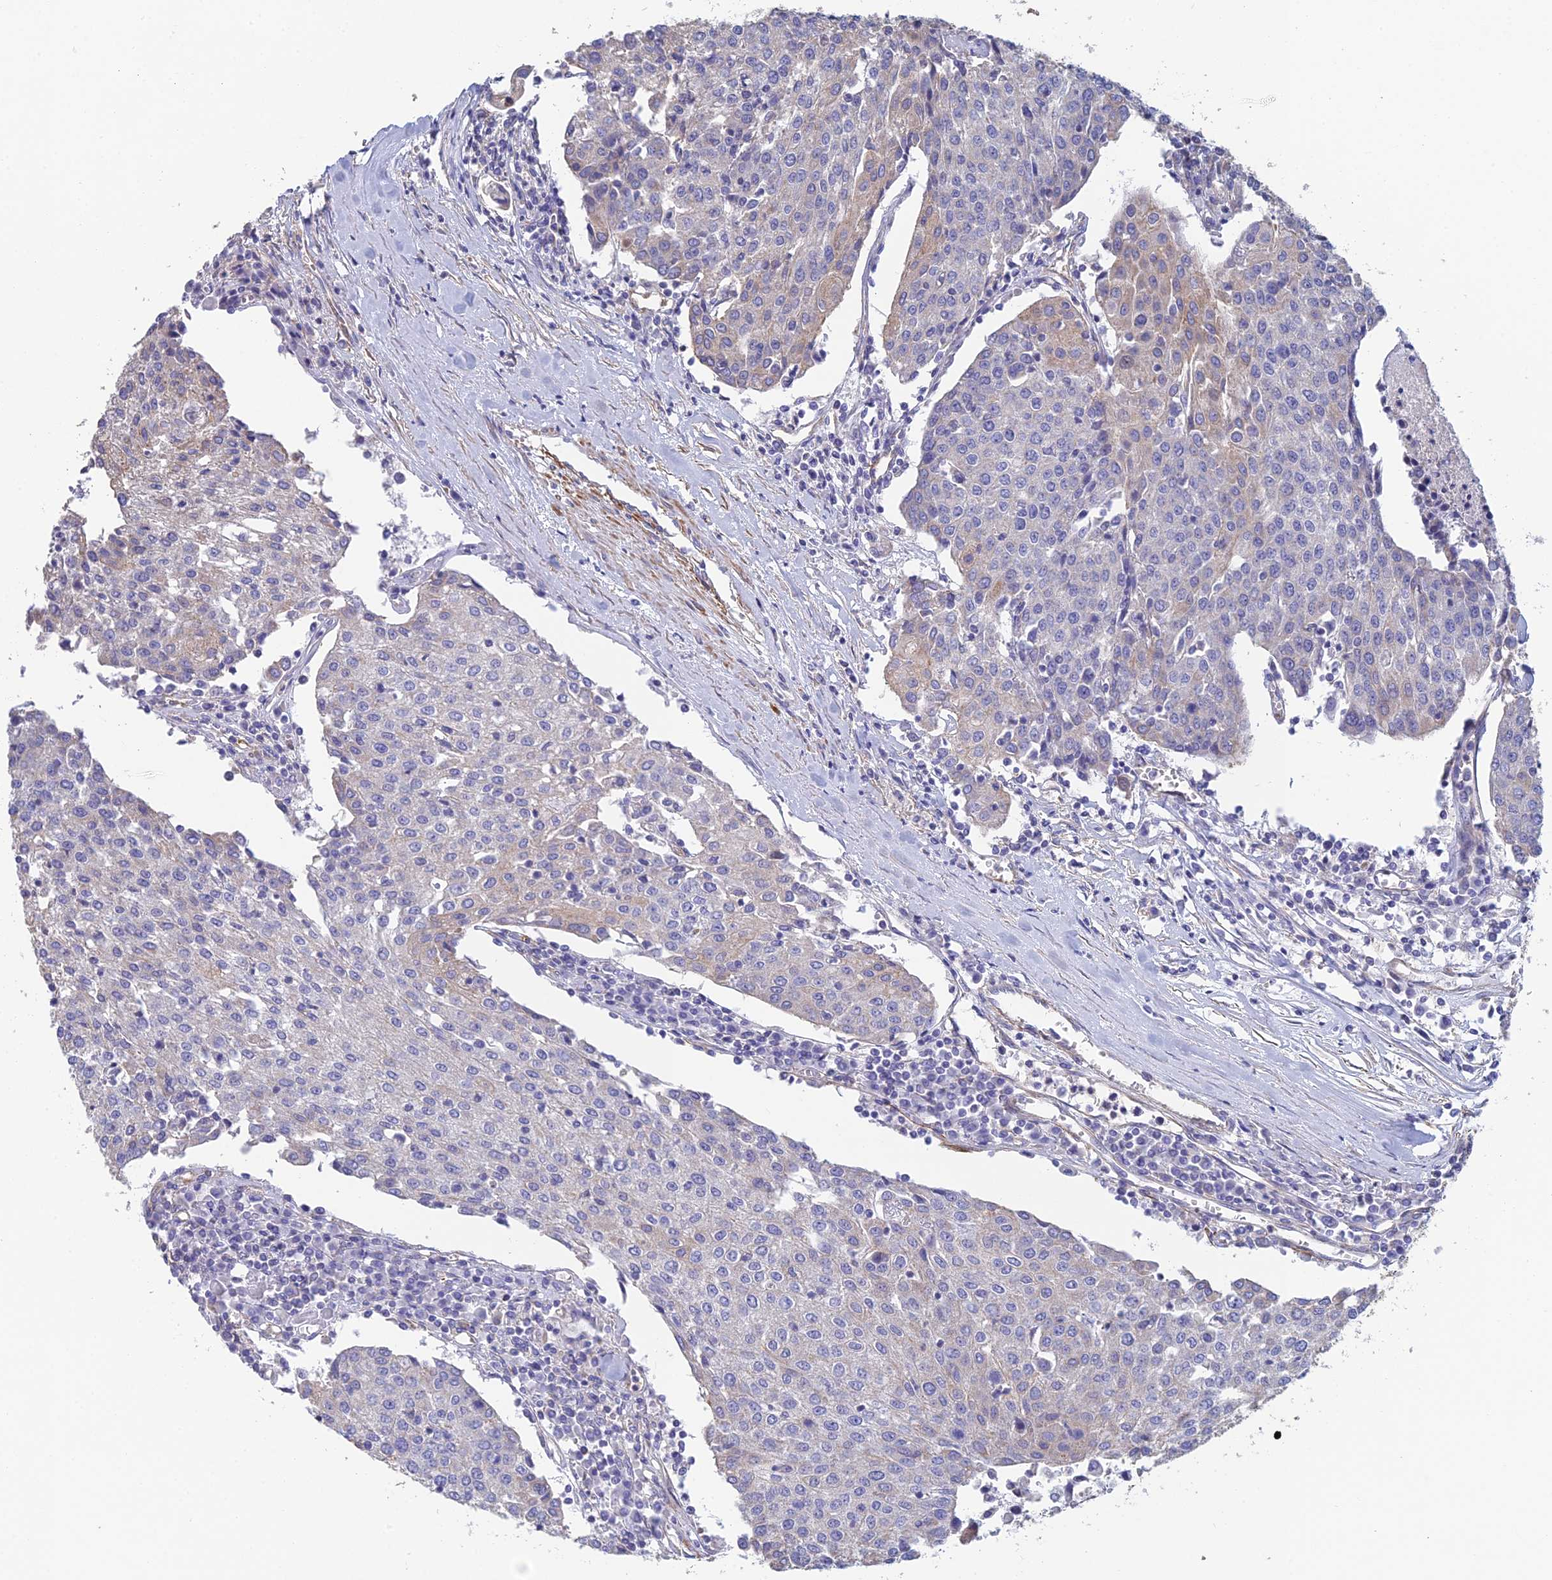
{"staining": {"intensity": "negative", "quantity": "none", "location": "none"}, "tissue": "urothelial cancer", "cell_type": "Tumor cells", "image_type": "cancer", "snomed": [{"axis": "morphology", "description": "Urothelial carcinoma, High grade"}, {"axis": "topography", "description": "Urinary bladder"}], "caption": "The IHC micrograph has no significant positivity in tumor cells of urothelial cancer tissue. The staining is performed using DAB brown chromogen with nuclei counter-stained in using hematoxylin.", "gene": "PCDHA5", "patient": {"sex": "female", "age": 85}}